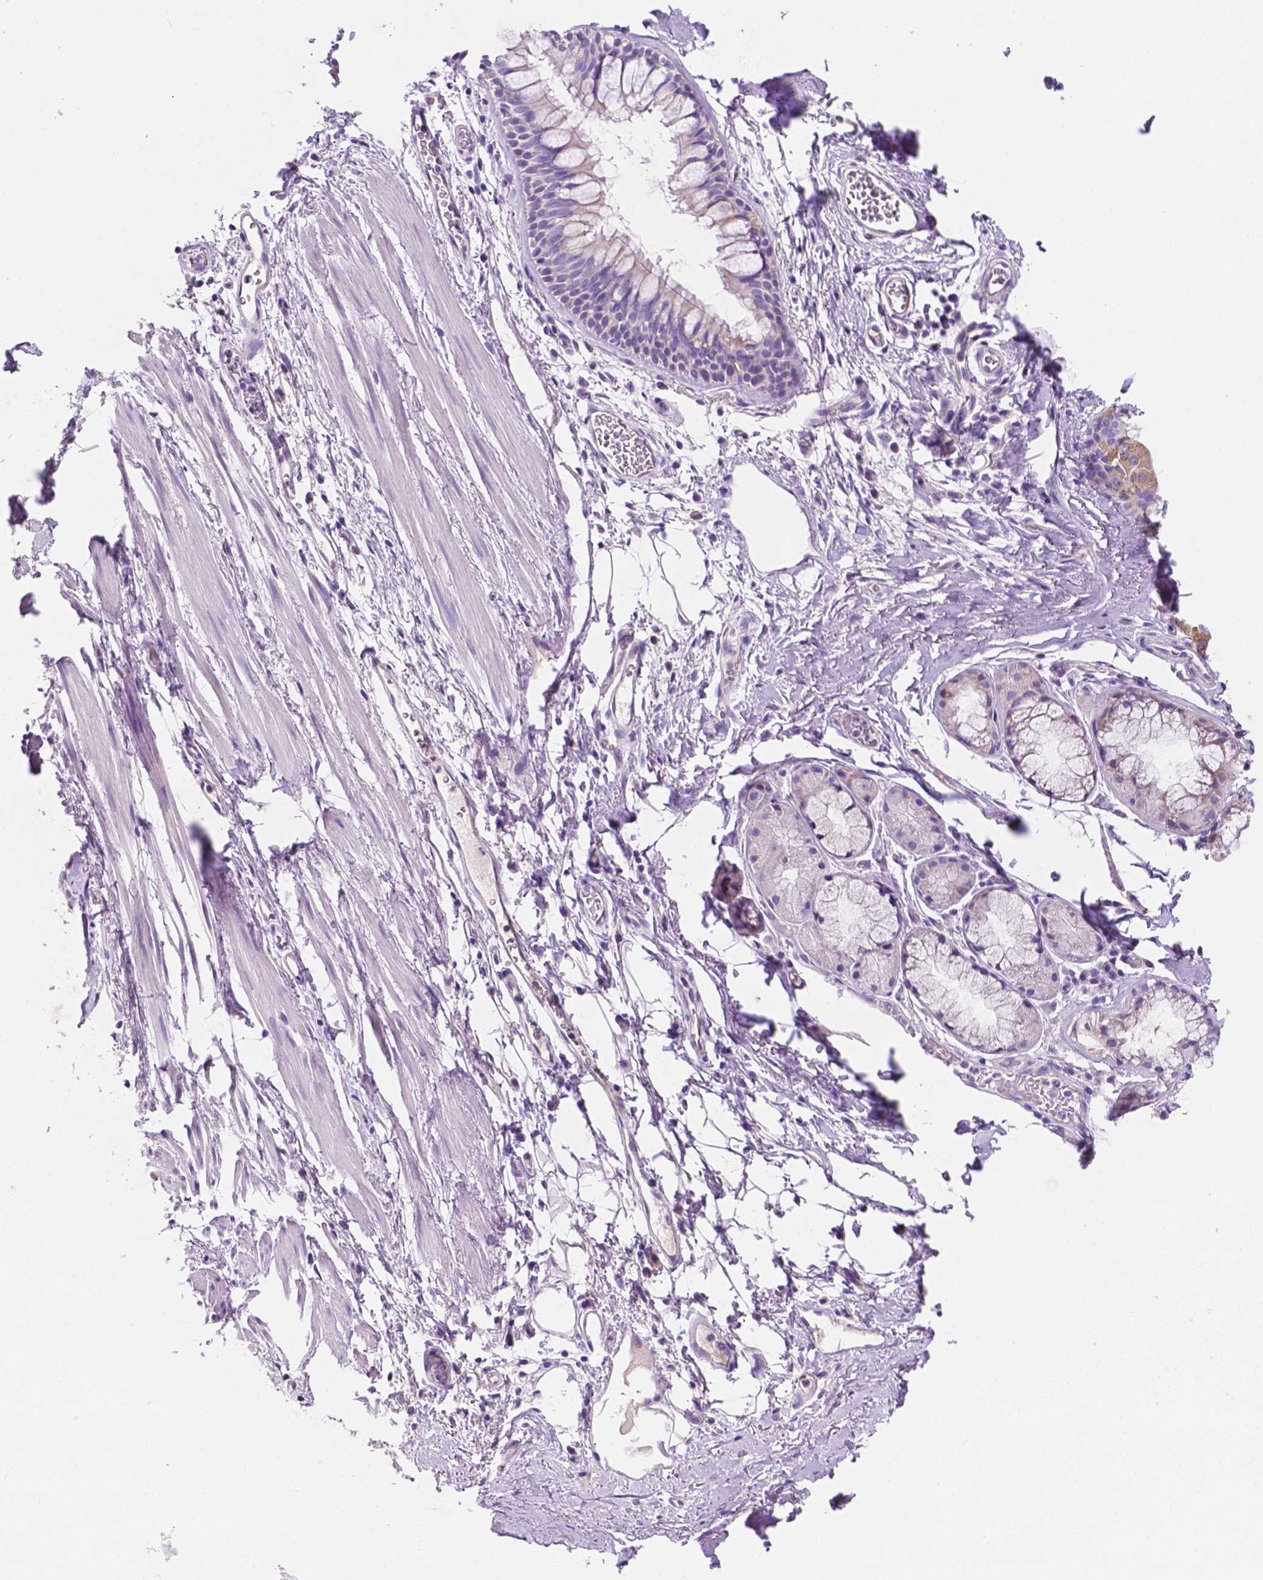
{"staining": {"intensity": "negative", "quantity": "none", "location": "none"}, "tissue": "adipose tissue", "cell_type": "Adipocytes", "image_type": "normal", "snomed": [{"axis": "morphology", "description": "Normal tissue, NOS"}, {"axis": "topography", "description": "Bronchus"}, {"axis": "topography", "description": "Lung"}], "caption": "The photomicrograph reveals no staining of adipocytes in normal adipose tissue. (DAB IHC visualized using brightfield microscopy, high magnification).", "gene": "CEACAM7", "patient": {"sex": "female", "age": 57}}